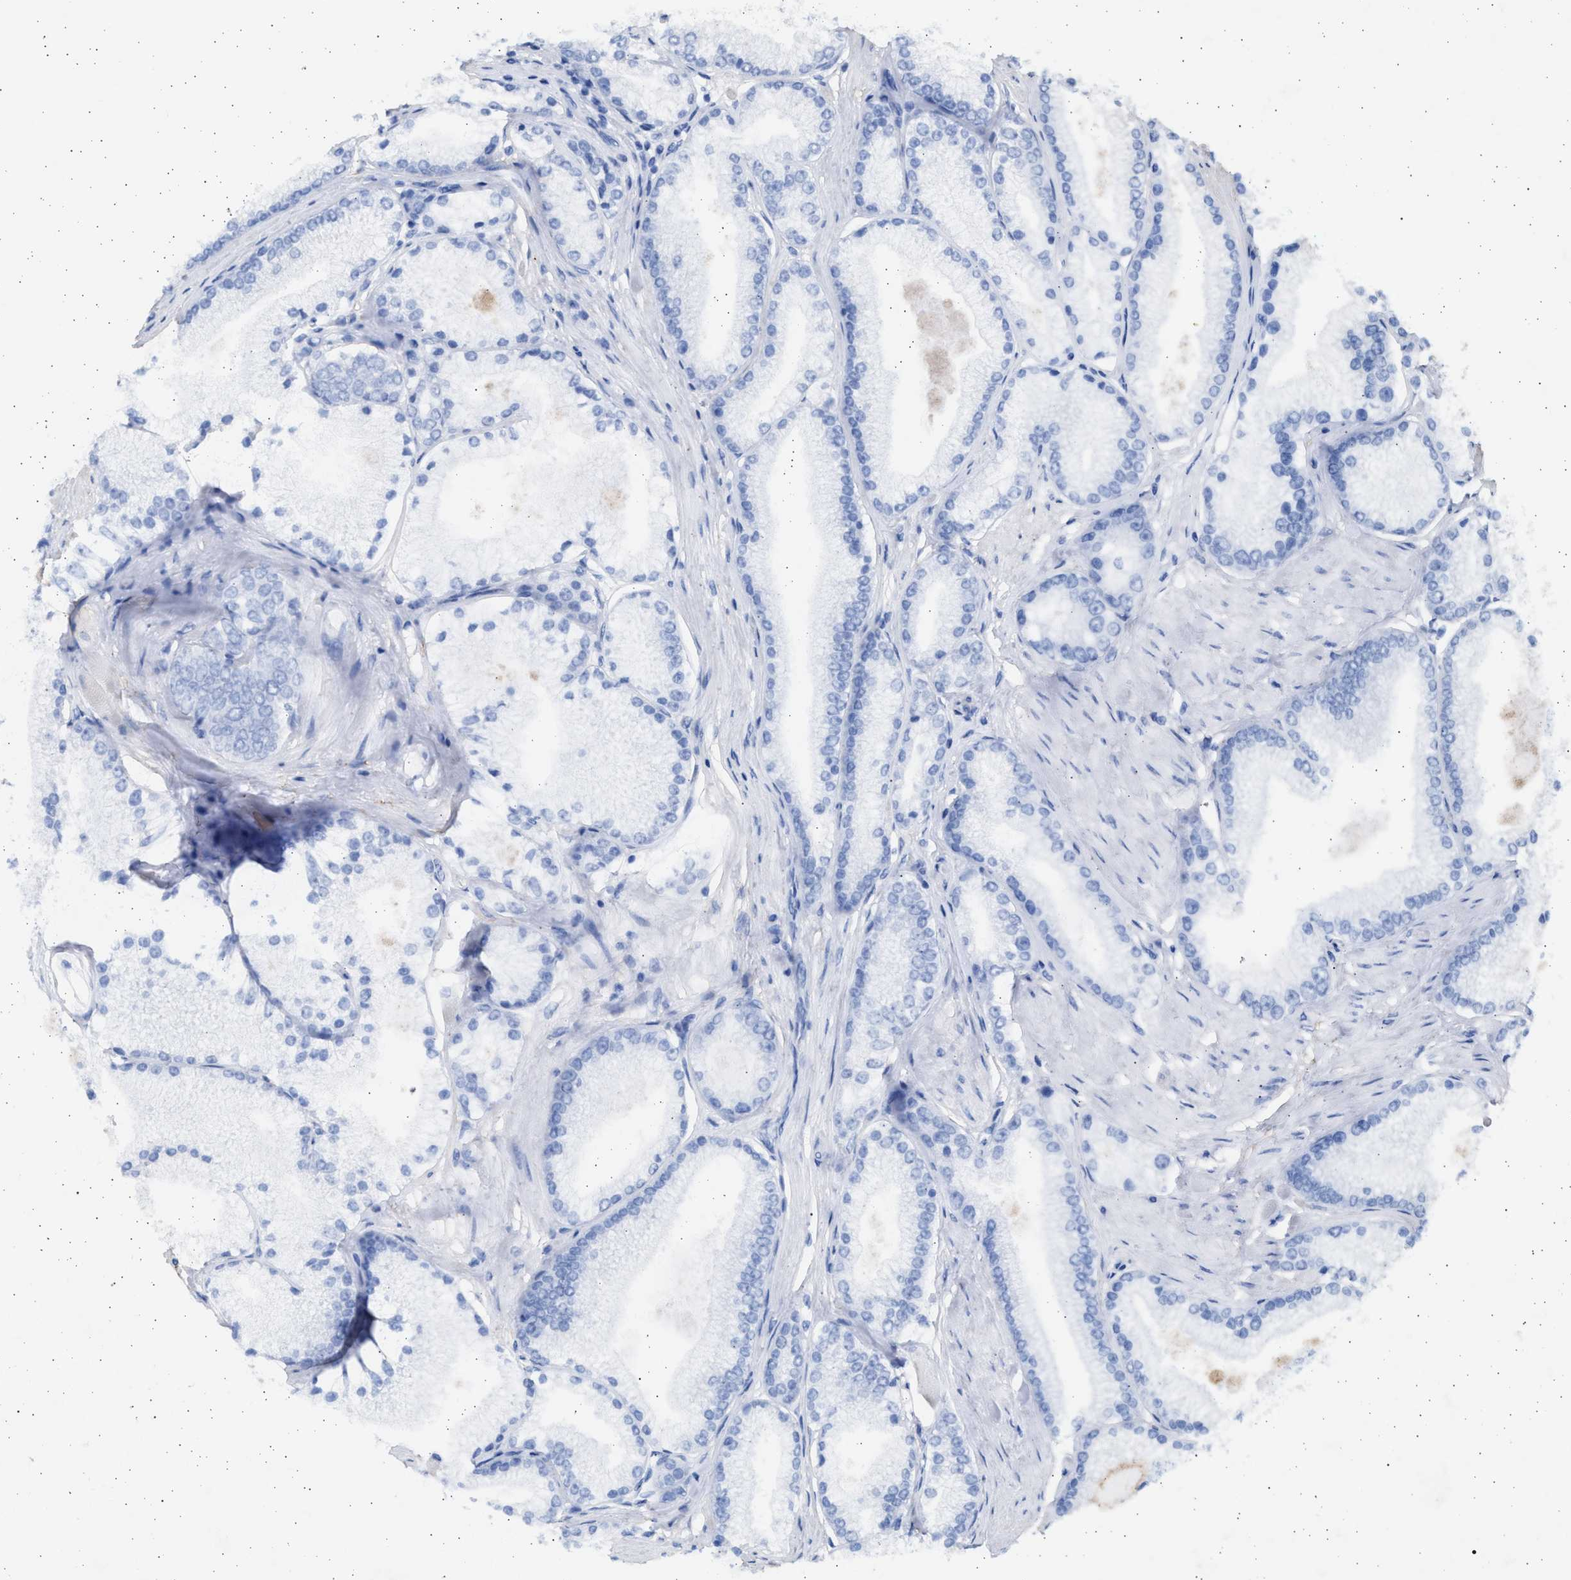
{"staining": {"intensity": "negative", "quantity": "none", "location": "none"}, "tissue": "prostate cancer", "cell_type": "Tumor cells", "image_type": "cancer", "snomed": [{"axis": "morphology", "description": "Adenocarcinoma, High grade"}, {"axis": "topography", "description": "Prostate"}], "caption": "The image exhibits no staining of tumor cells in high-grade adenocarcinoma (prostate).", "gene": "NBR1", "patient": {"sex": "male", "age": 50}}